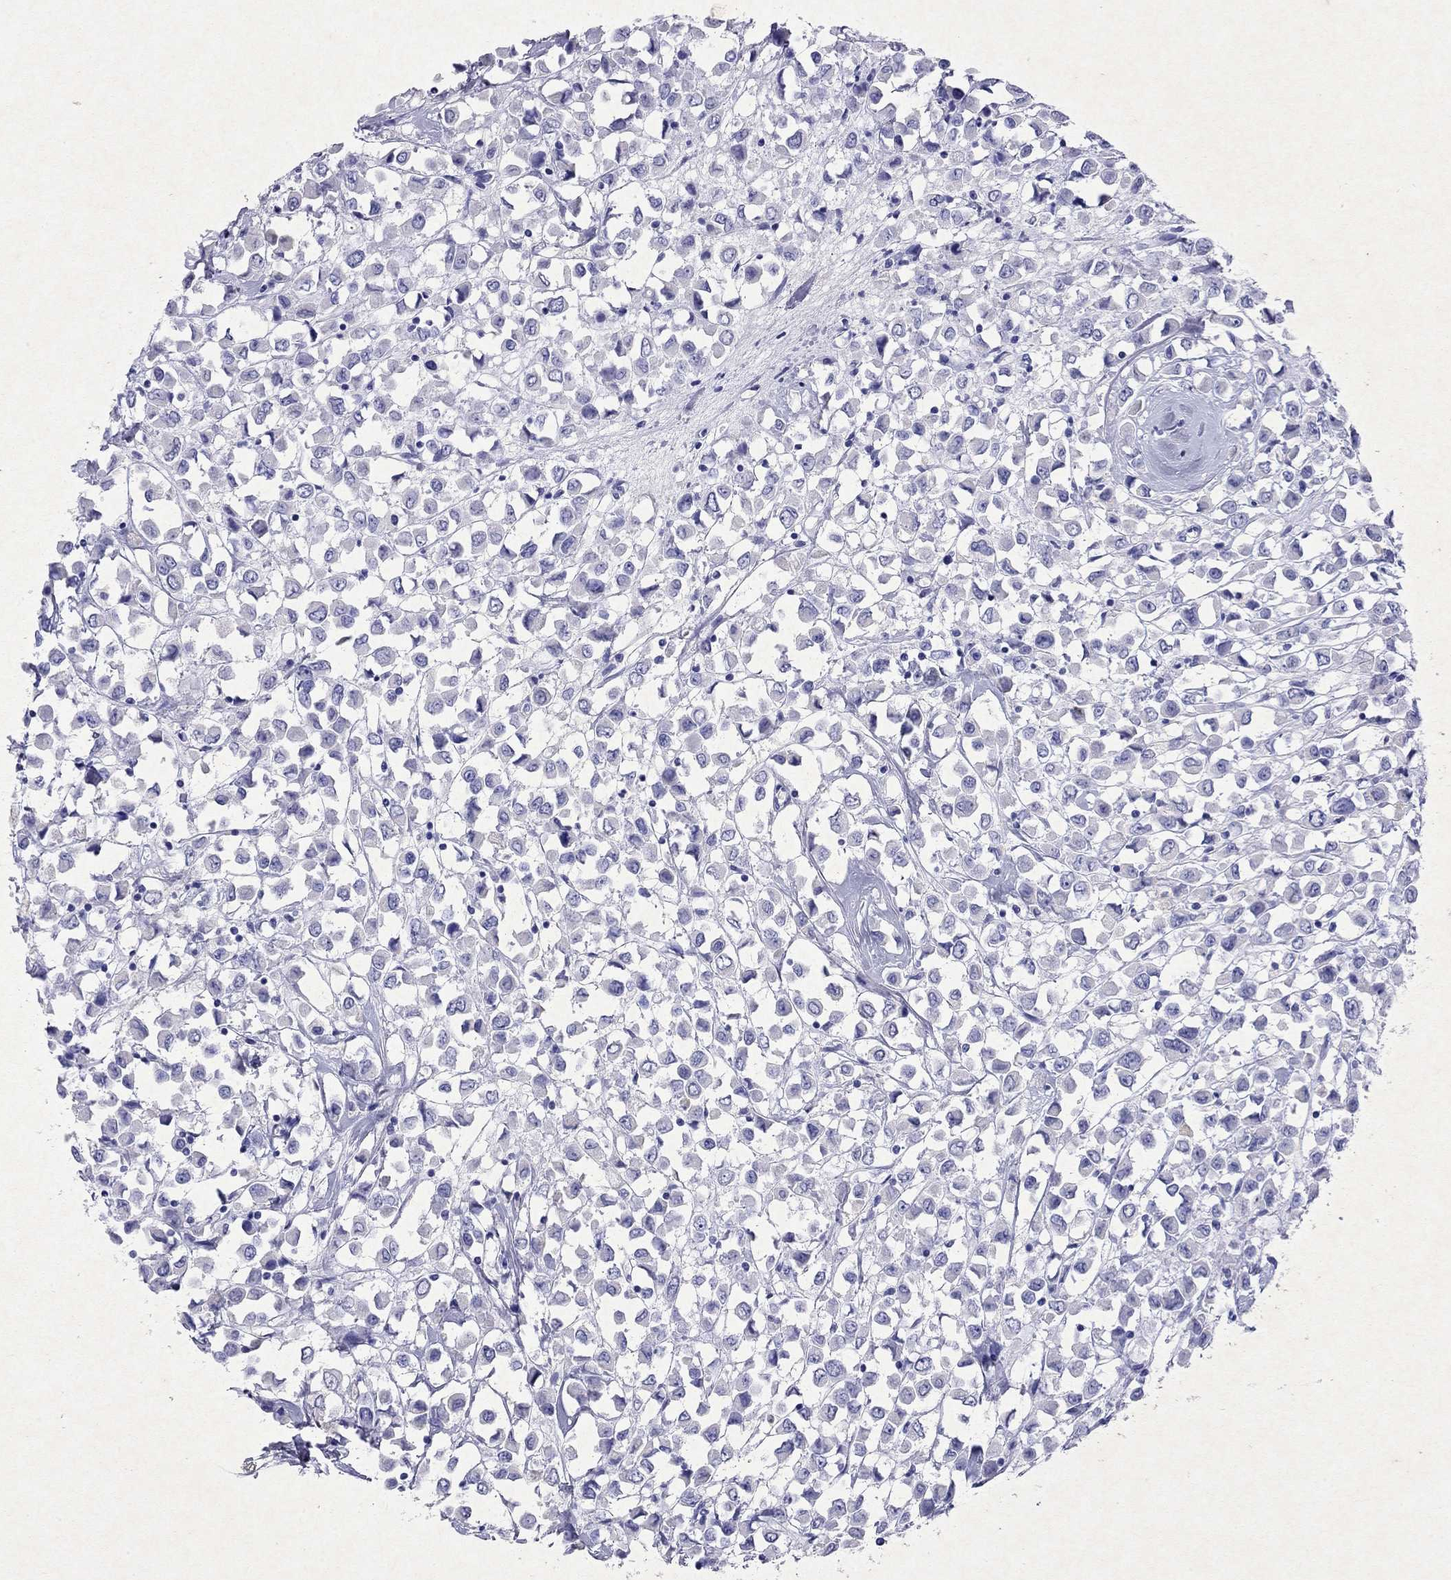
{"staining": {"intensity": "negative", "quantity": "none", "location": "none"}, "tissue": "breast cancer", "cell_type": "Tumor cells", "image_type": "cancer", "snomed": [{"axis": "morphology", "description": "Duct carcinoma"}, {"axis": "topography", "description": "Breast"}], "caption": "A histopathology image of human breast cancer (intraductal carcinoma) is negative for staining in tumor cells.", "gene": "ARMC12", "patient": {"sex": "female", "age": 61}}